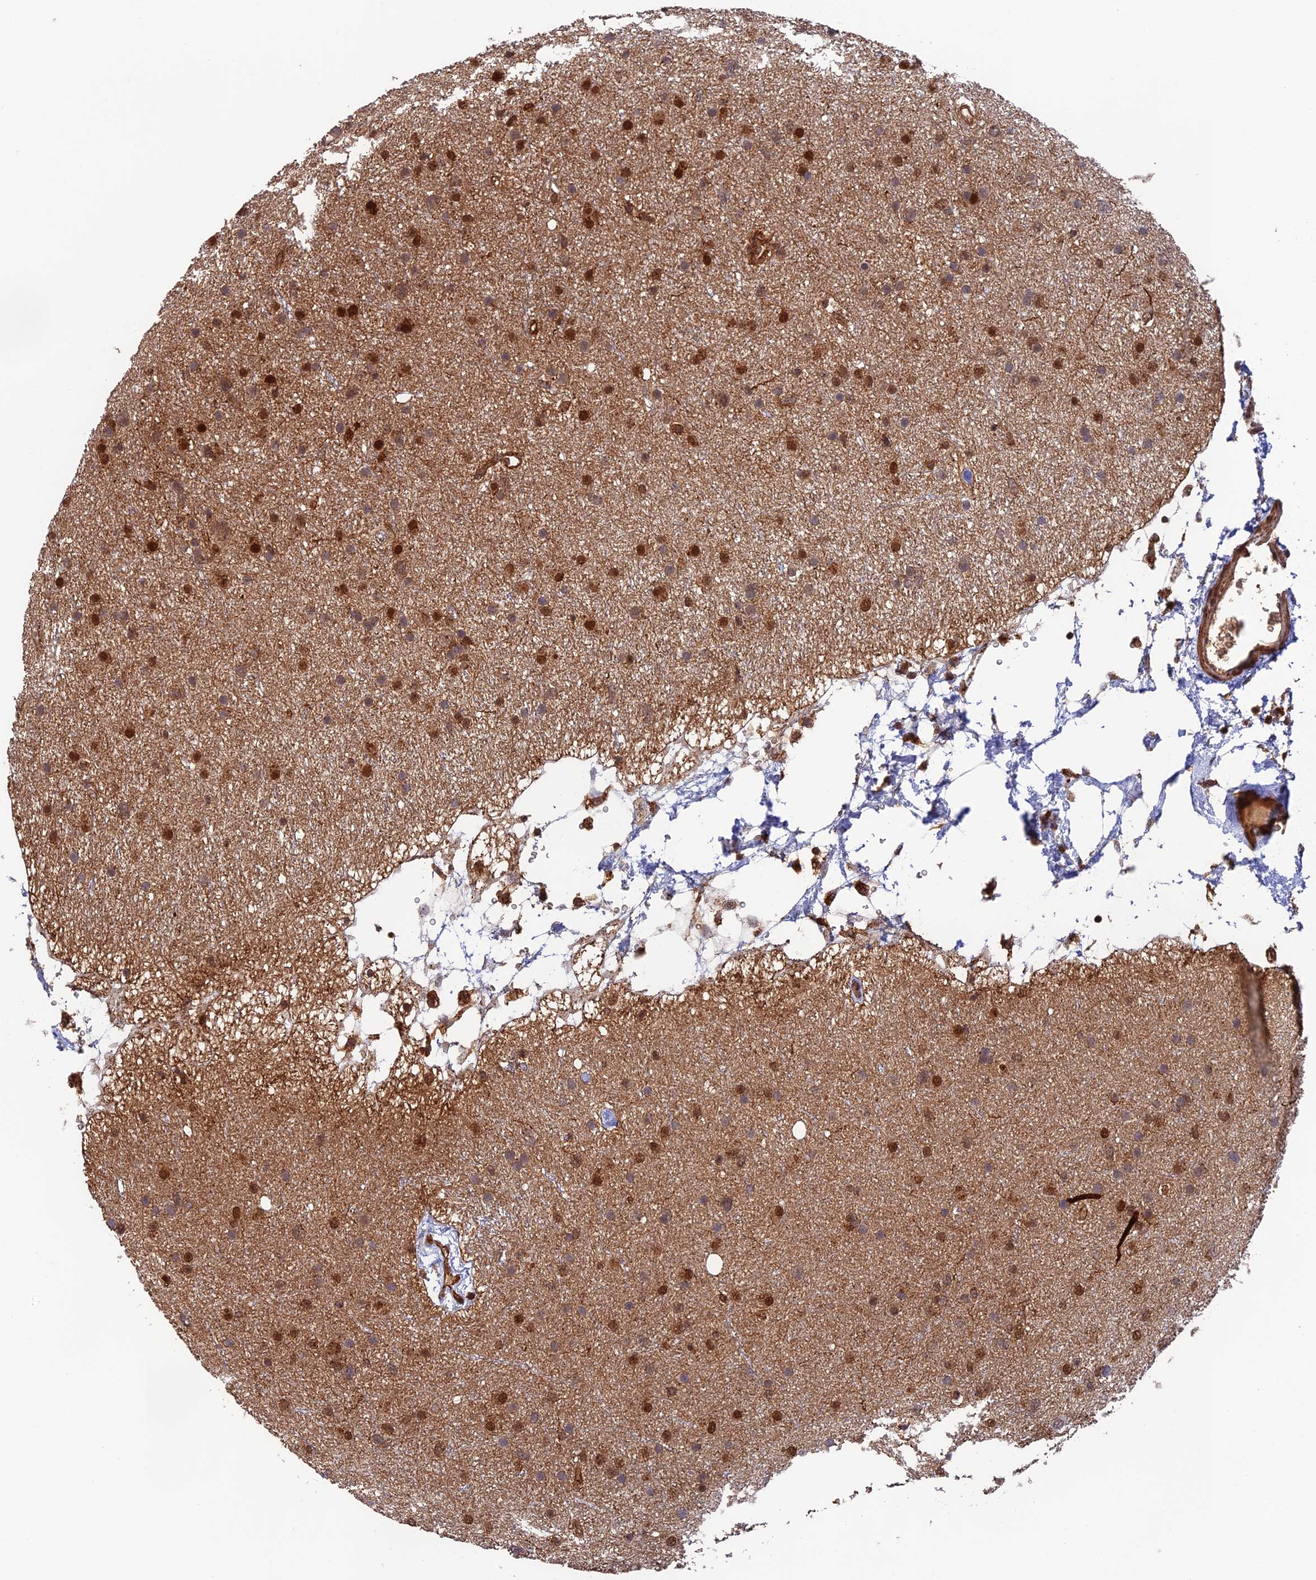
{"staining": {"intensity": "moderate", "quantity": "25%-75%", "location": "cytoplasmic/membranous,nuclear"}, "tissue": "glioma", "cell_type": "Tumor cells", "image_type": "cancer", "snomed": [{"axis": "morphology", "description": "Glioma, malignant, Low grade"}, {"axis": "topography", "description": "Cerebral cortex"}], "caption": "Low-grade glioma (malignant) stained for a protein (brown) demonstrates moderate cytoplasmic/membranous and nuclear positive expression in about 25%-75% of tumor cells.", "gene": "OSBPL1A", "patient": {"sex": "female", "age": 39}}